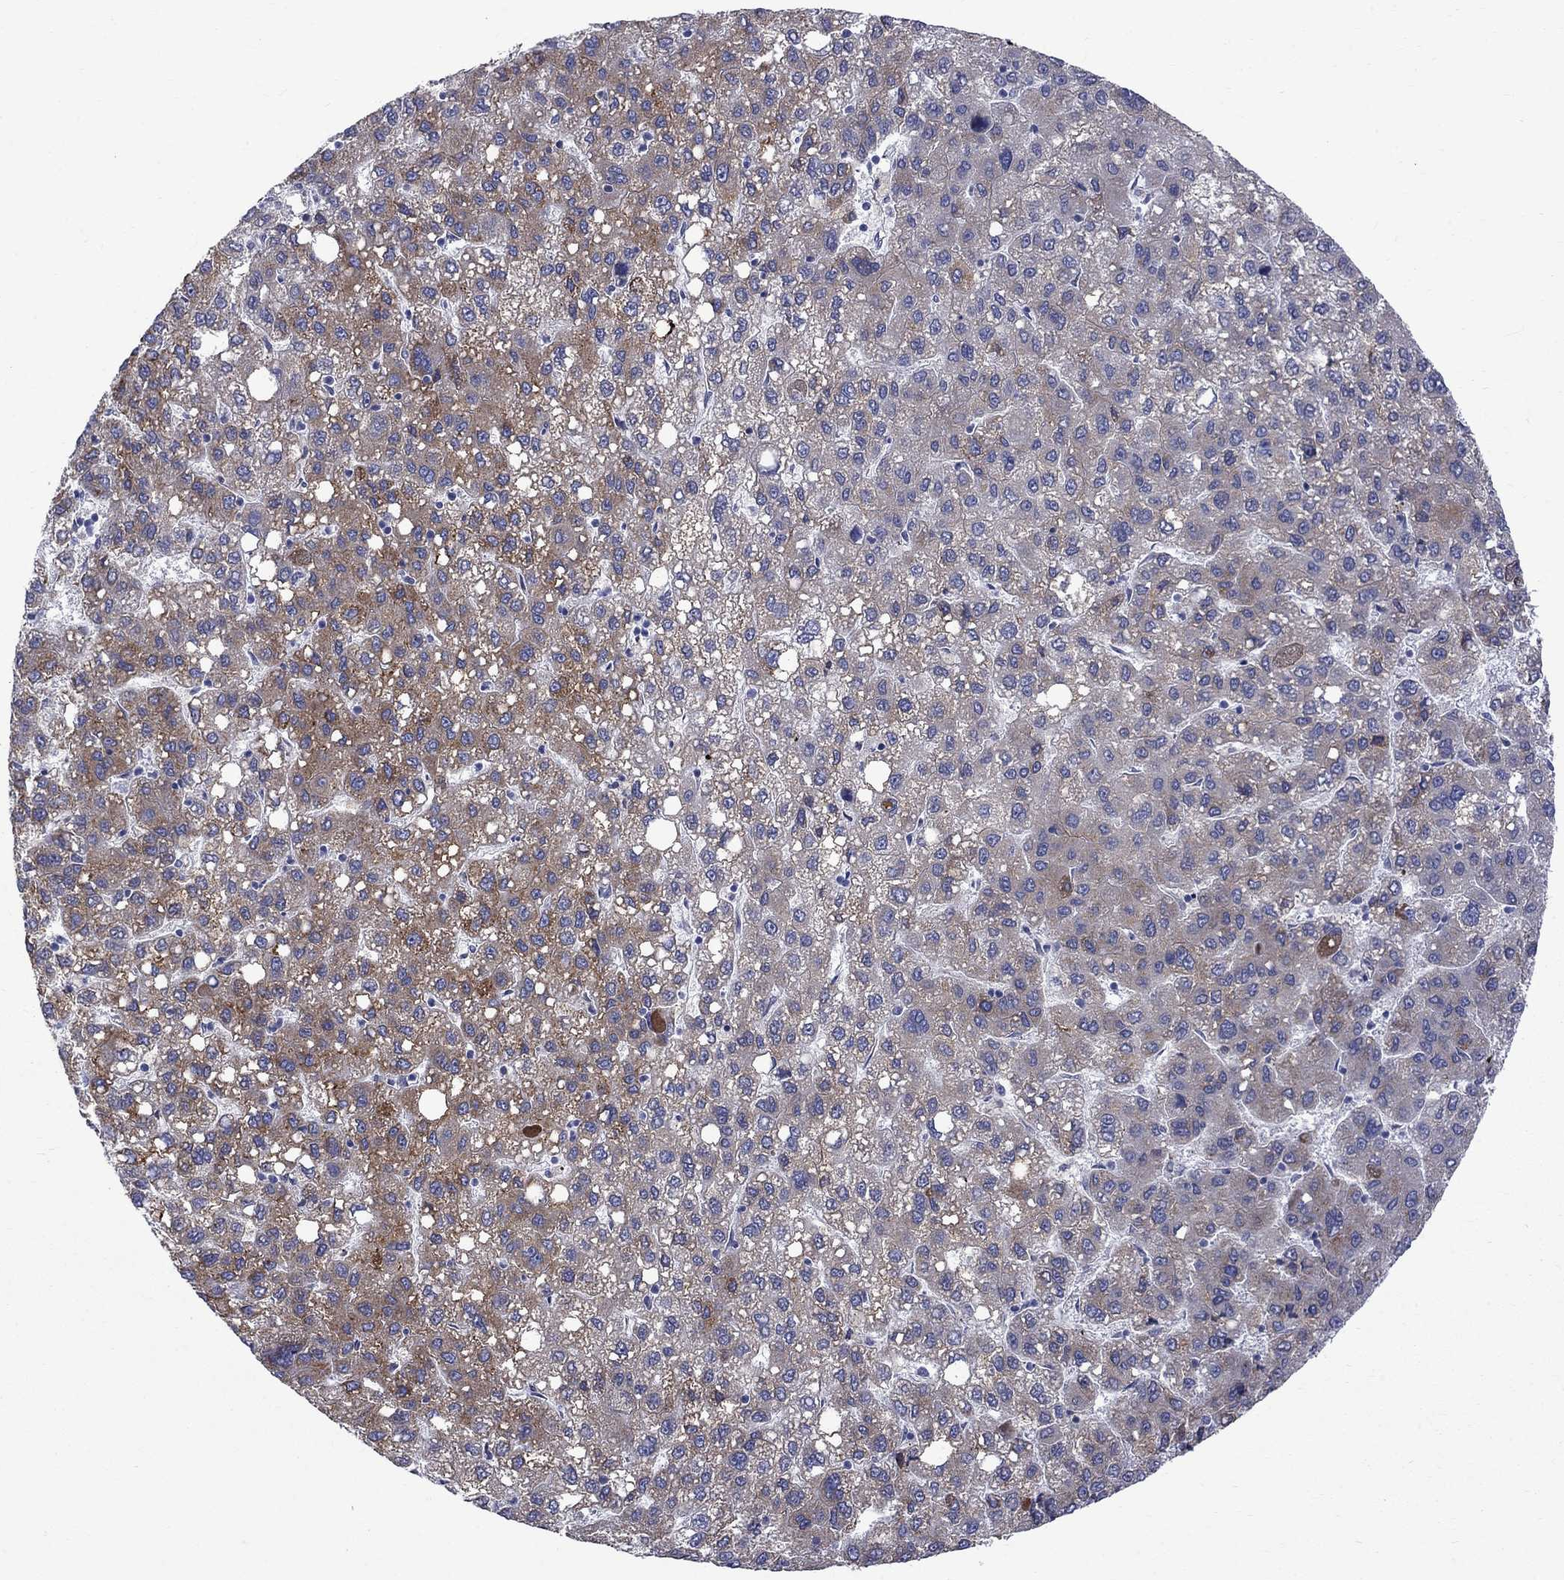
{"staining": {"intensity": "moderate", "quantity": "25%-75%", "location": "cytoplasmic/membranous"}, "tissue": "liver cancer", "cell_type": "Tumor cells", "image_type": "cancer", "snomed": [{"axis": "morphology", "description": "Carcinoma, Hepatocellular, NOS"}, {"axis": "topography", "description": "Liver"}], "caption": "Protein staining of hepatocellular carcinoma (liver) tissue exhibits moderate cytoplasmic/membranous expression in approximately 25%-75% of tumor cells.", "gene": "ASNS", "patient": {"sex": "female", "age": 82}}